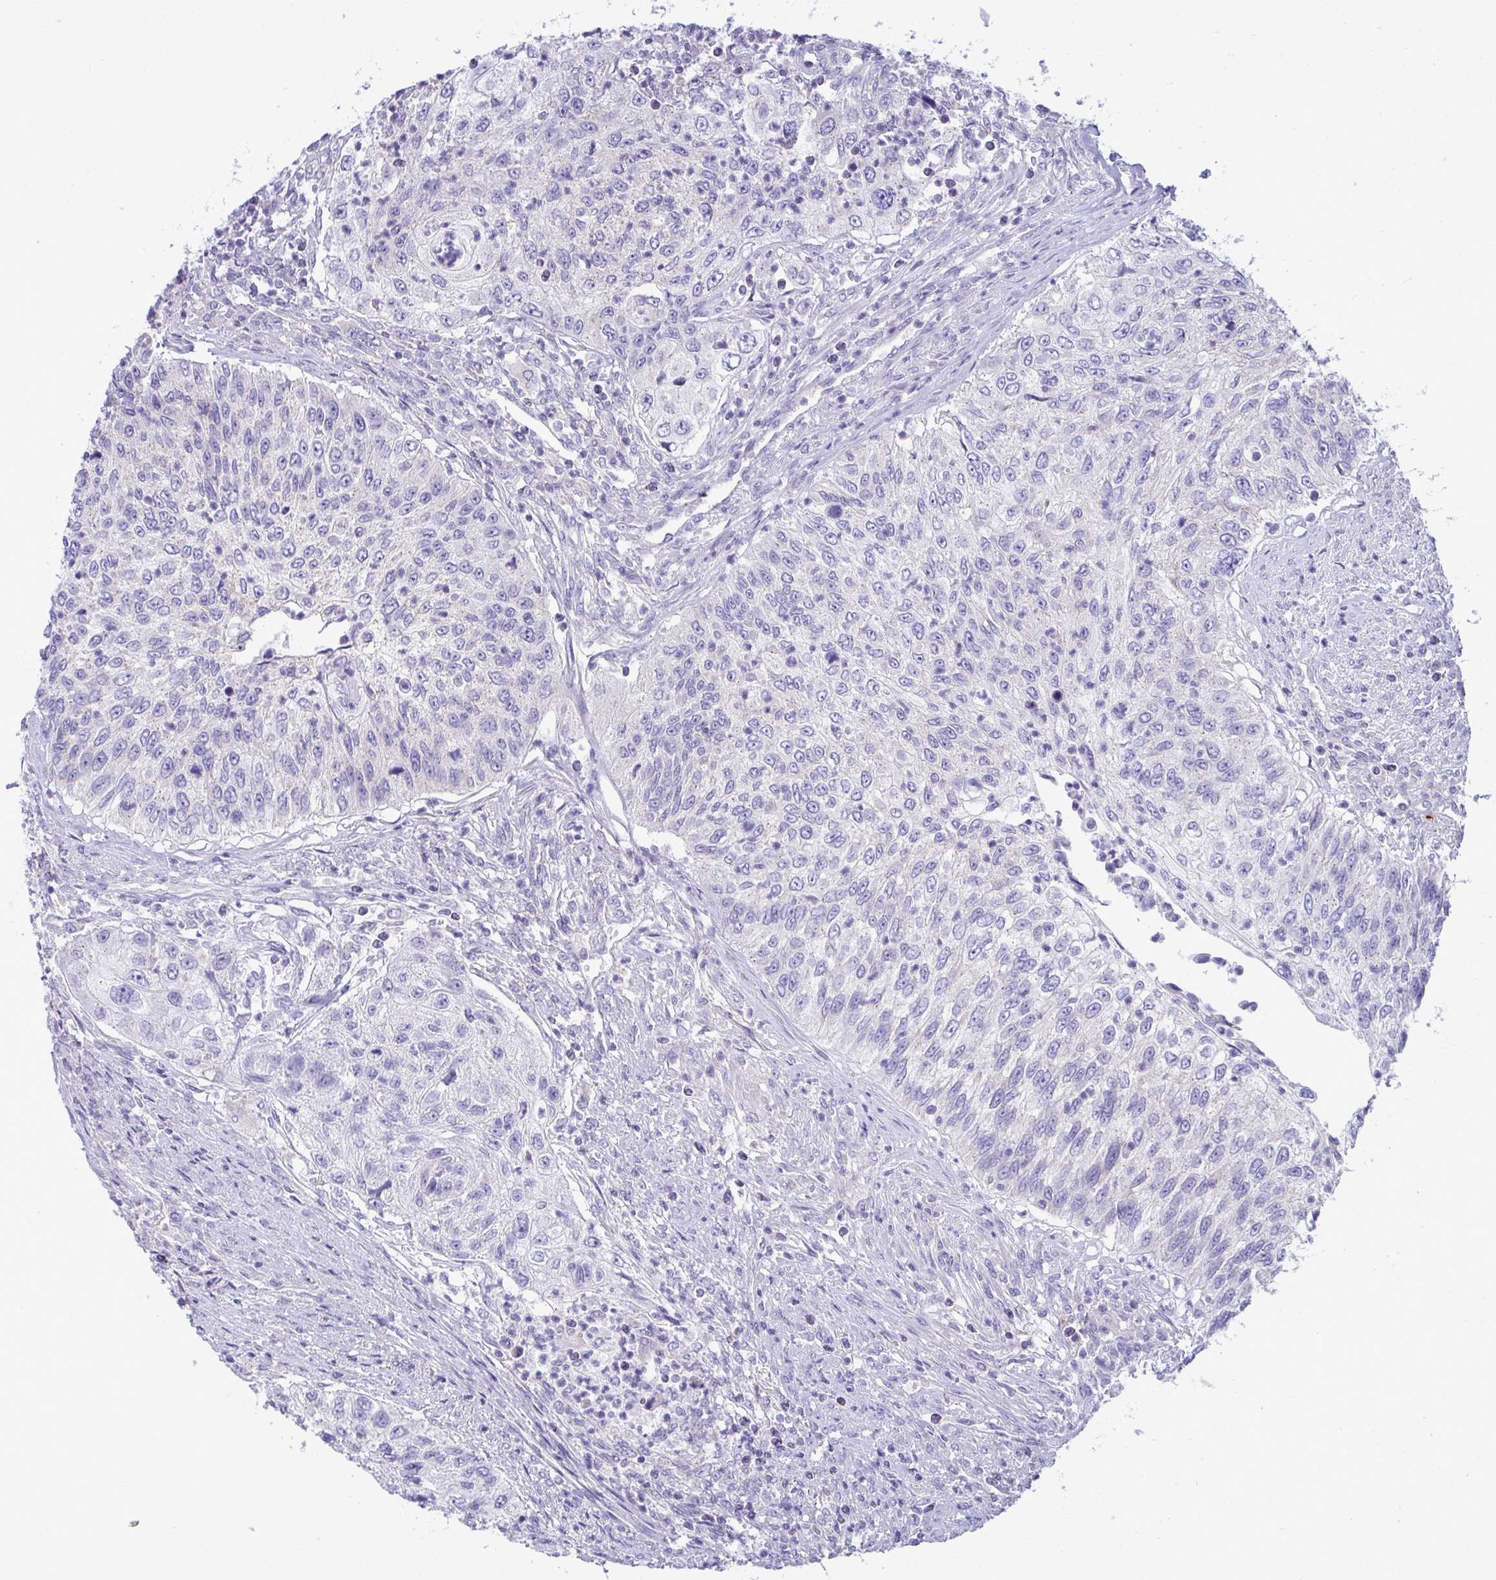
{"staining": {"intensity": "negative", "quantity": "none", "location": "none"}, "tissue": "urothelial cancer", "cell_type": "Tumor cells", "image_type": "cancer", "snomed": [{"axis": "morphology", "description": "Urothelial carcinoma, High grade"}, {"axis": "topography", "description": "Urinary bladder"}], "caption": "Immunohistochemistry of human high-grade urothelial carcinoma reveals no positivity in tumor cells. The staining was performed using DAB to visualize the protein expression in brown, while the nuclei were stained in blue with hematoxylin (Magnification: 20x).", "gene": "PLA2G12B", "patient": {"sex": "female", "age": 60}}